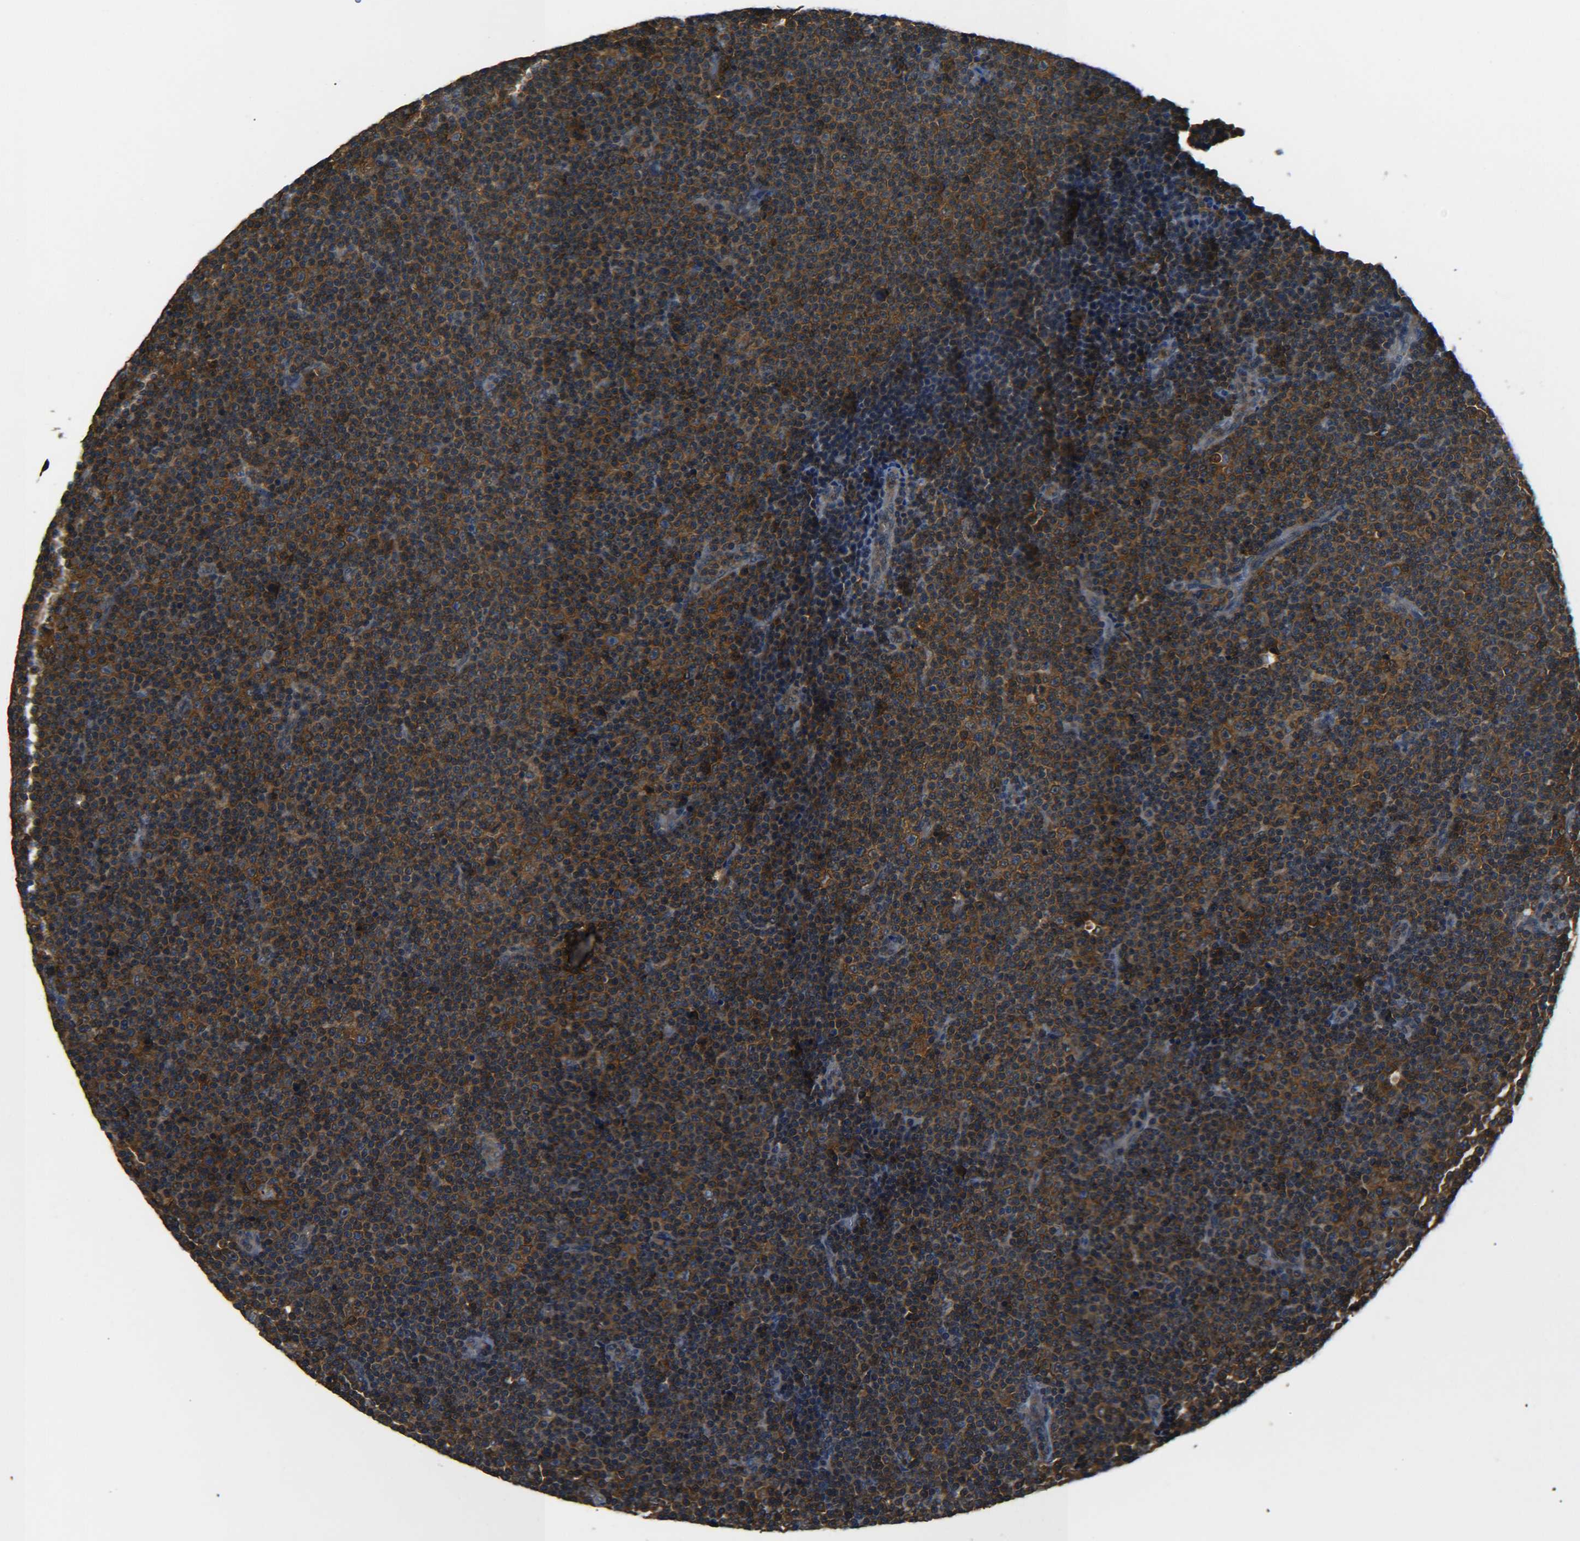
{"staining": {"intensity": "strong", "quantity": ">75%", "location": "cytoplasmic/membranous"}, "tissue": "lymphoma", "cell_type": "Tumor cells", "image_type": "cancer", "snomed": [{"axis": "morphology", "description": "Malignant lymphoma, non-Hodgkin's type, Low grade"}, {"axis": "topography", "description": "Lymph node"}], "caption": "Malignant lymphoma, non-Hodgkin's type (low-grade) stained with a brown dye demonstrates strong cytoplasmic/membranous positive positivity in about >75% of tumor cells.", "gene": "PREB", "patient": {"sex": "female", "age": 67}}